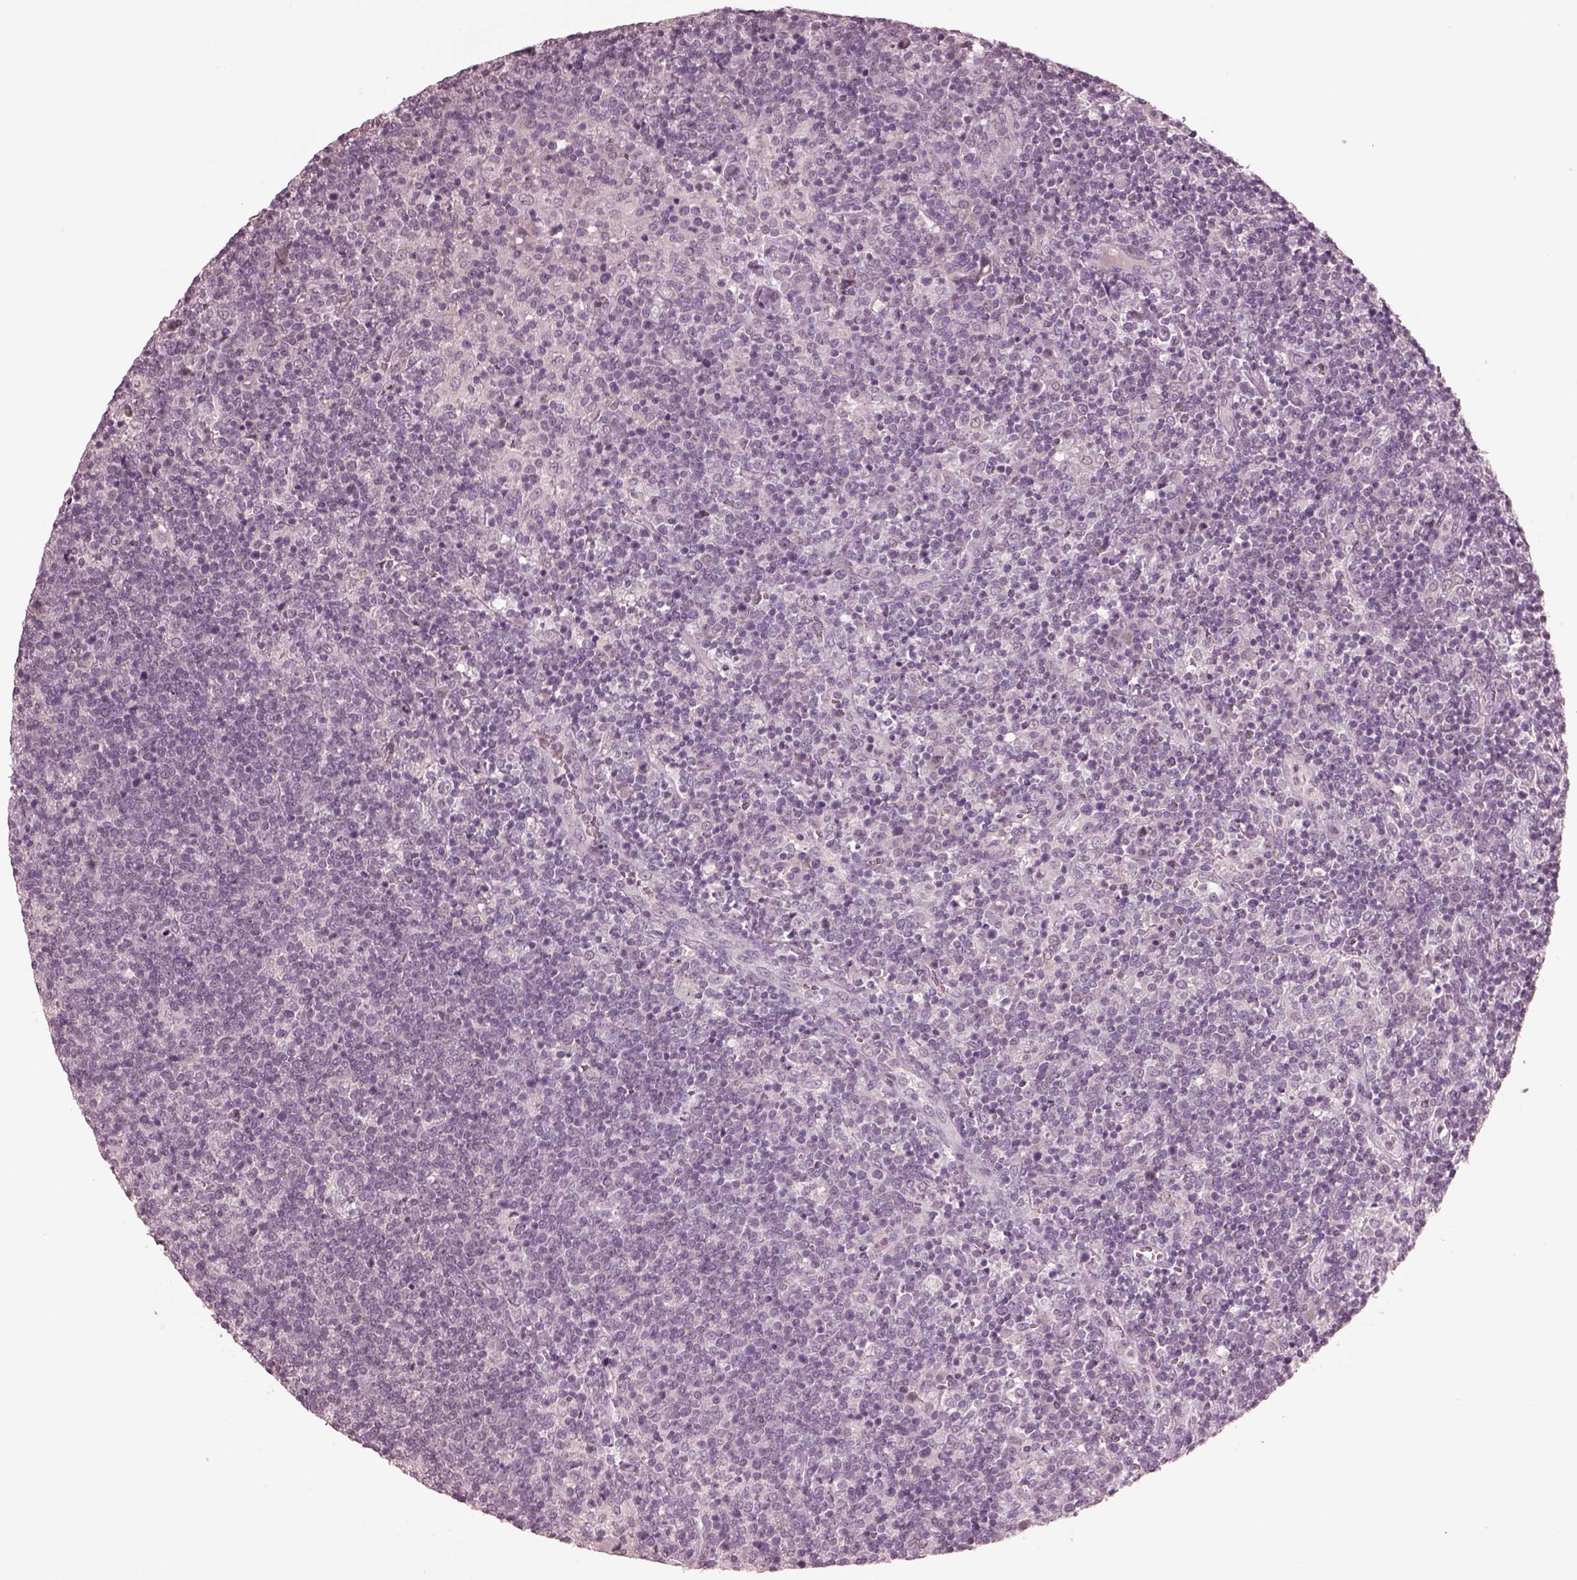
{"staining": {"intensity": "negative", "quantity": "none", "location": "none"}, "tissue": "lymphoma", "cell_type": "Tumor cells", "image_type": "cancer", "snomed": [{"axis": "morphology", "description": "Malignant lymphoma, non-Hodgkin's type, High grade"}, {"axis": "topography", "description": "Lymph node"}], "caption": "An immunohistochemistry (IHC) histopathology image of lymphoma is shown. There is no staining in tumor cells of lymphoma.", "gene": "RGS7", "patient": {"sex": "male", "age": 61}}